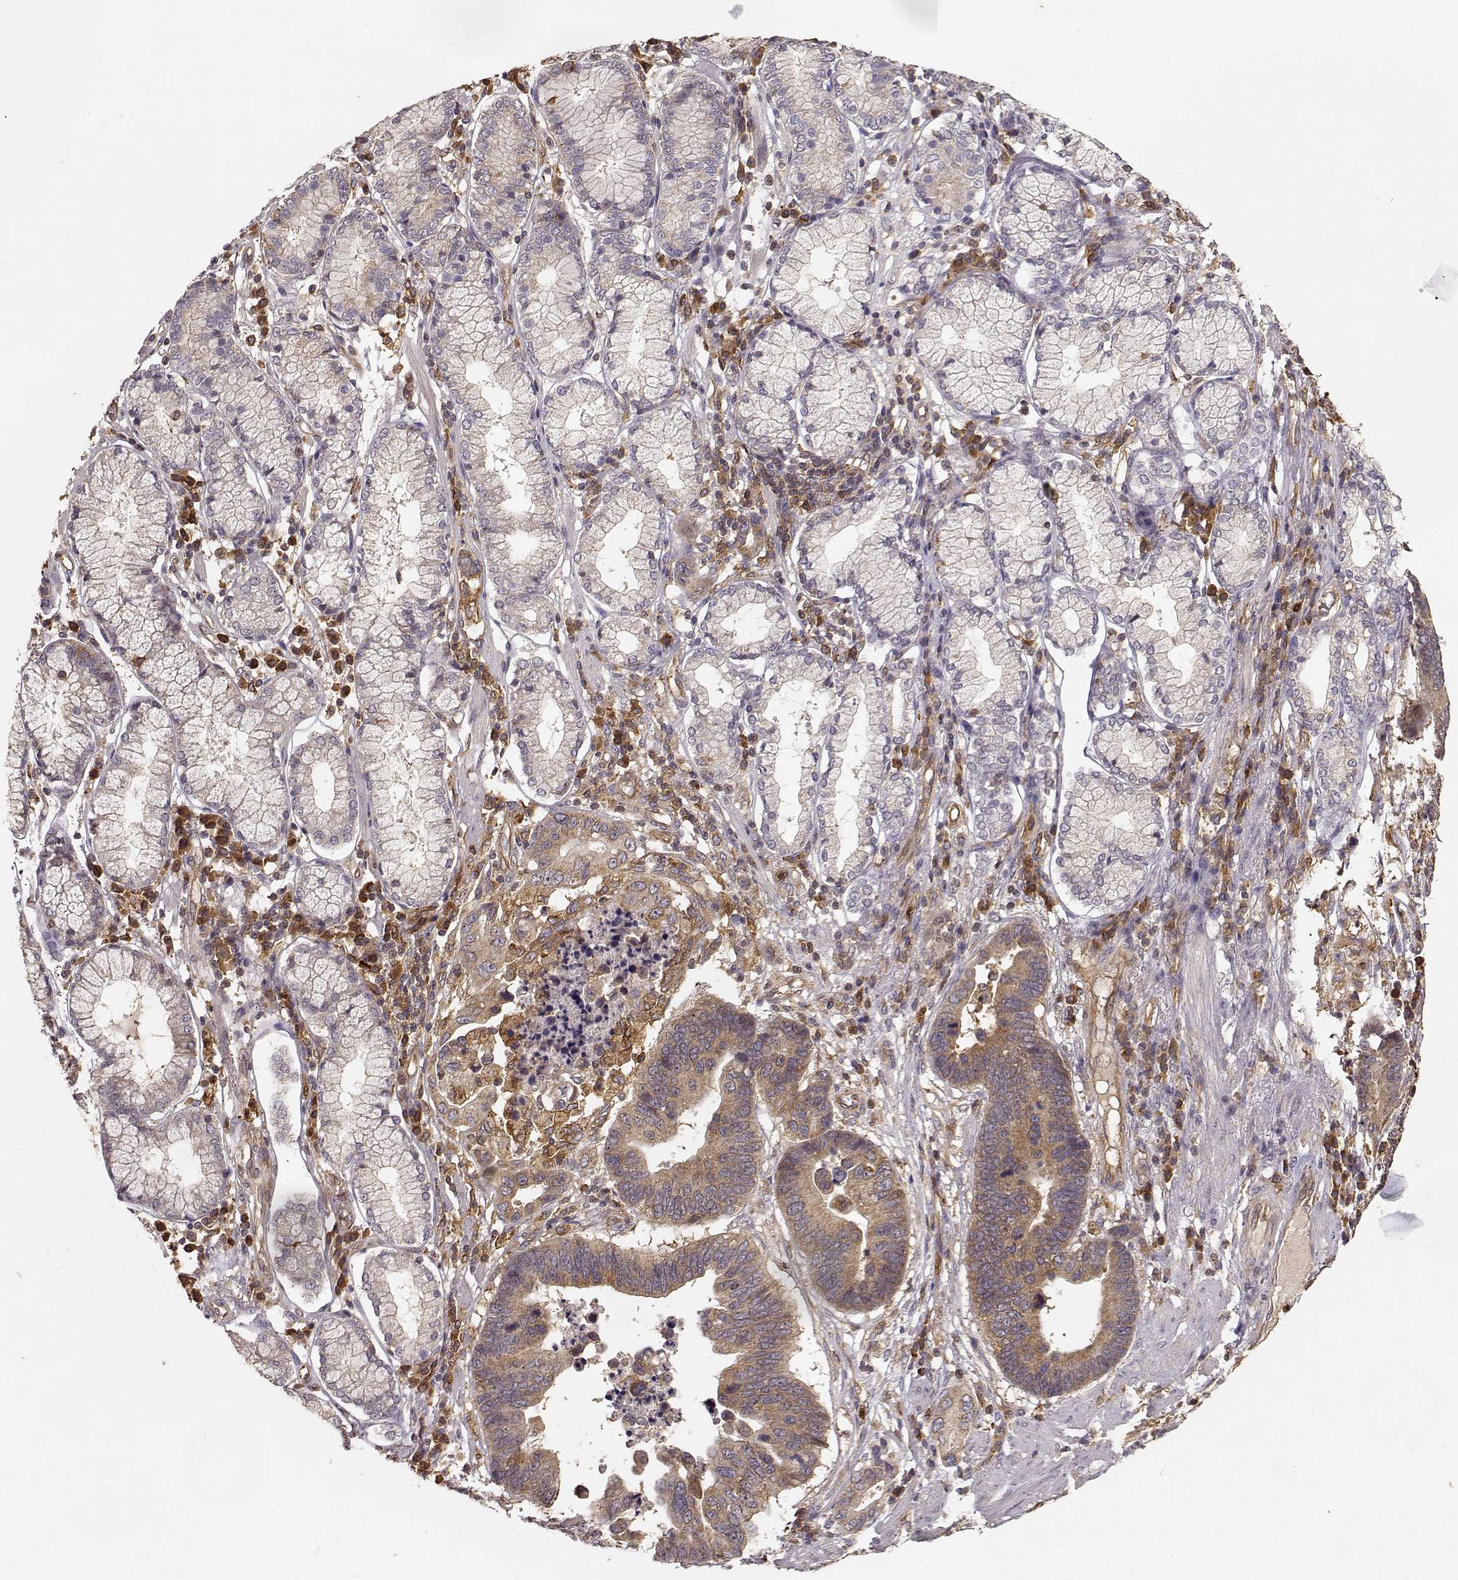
{"staining": {"intensity": "weak", "quantity": ">75%", "location": "cytoplasmic/membranous"}, "tissue": "stomach cancer", "cell_type": "Tumor cells", "image_type": "cancer", "snomed": [{"axis": "morphology", "description": "Adenocarcinoma, NOS"}, {"axis": "topography", "description": "Stomach"}], "caption": "Brown immunohistochemical staining in human stomach cancer exhibits weak cytoplasmic/membranous expression in approximately >75% of tumor cells.", "gene": "ARHGEF2", "patient": {"sex": "male", "age": 84}}